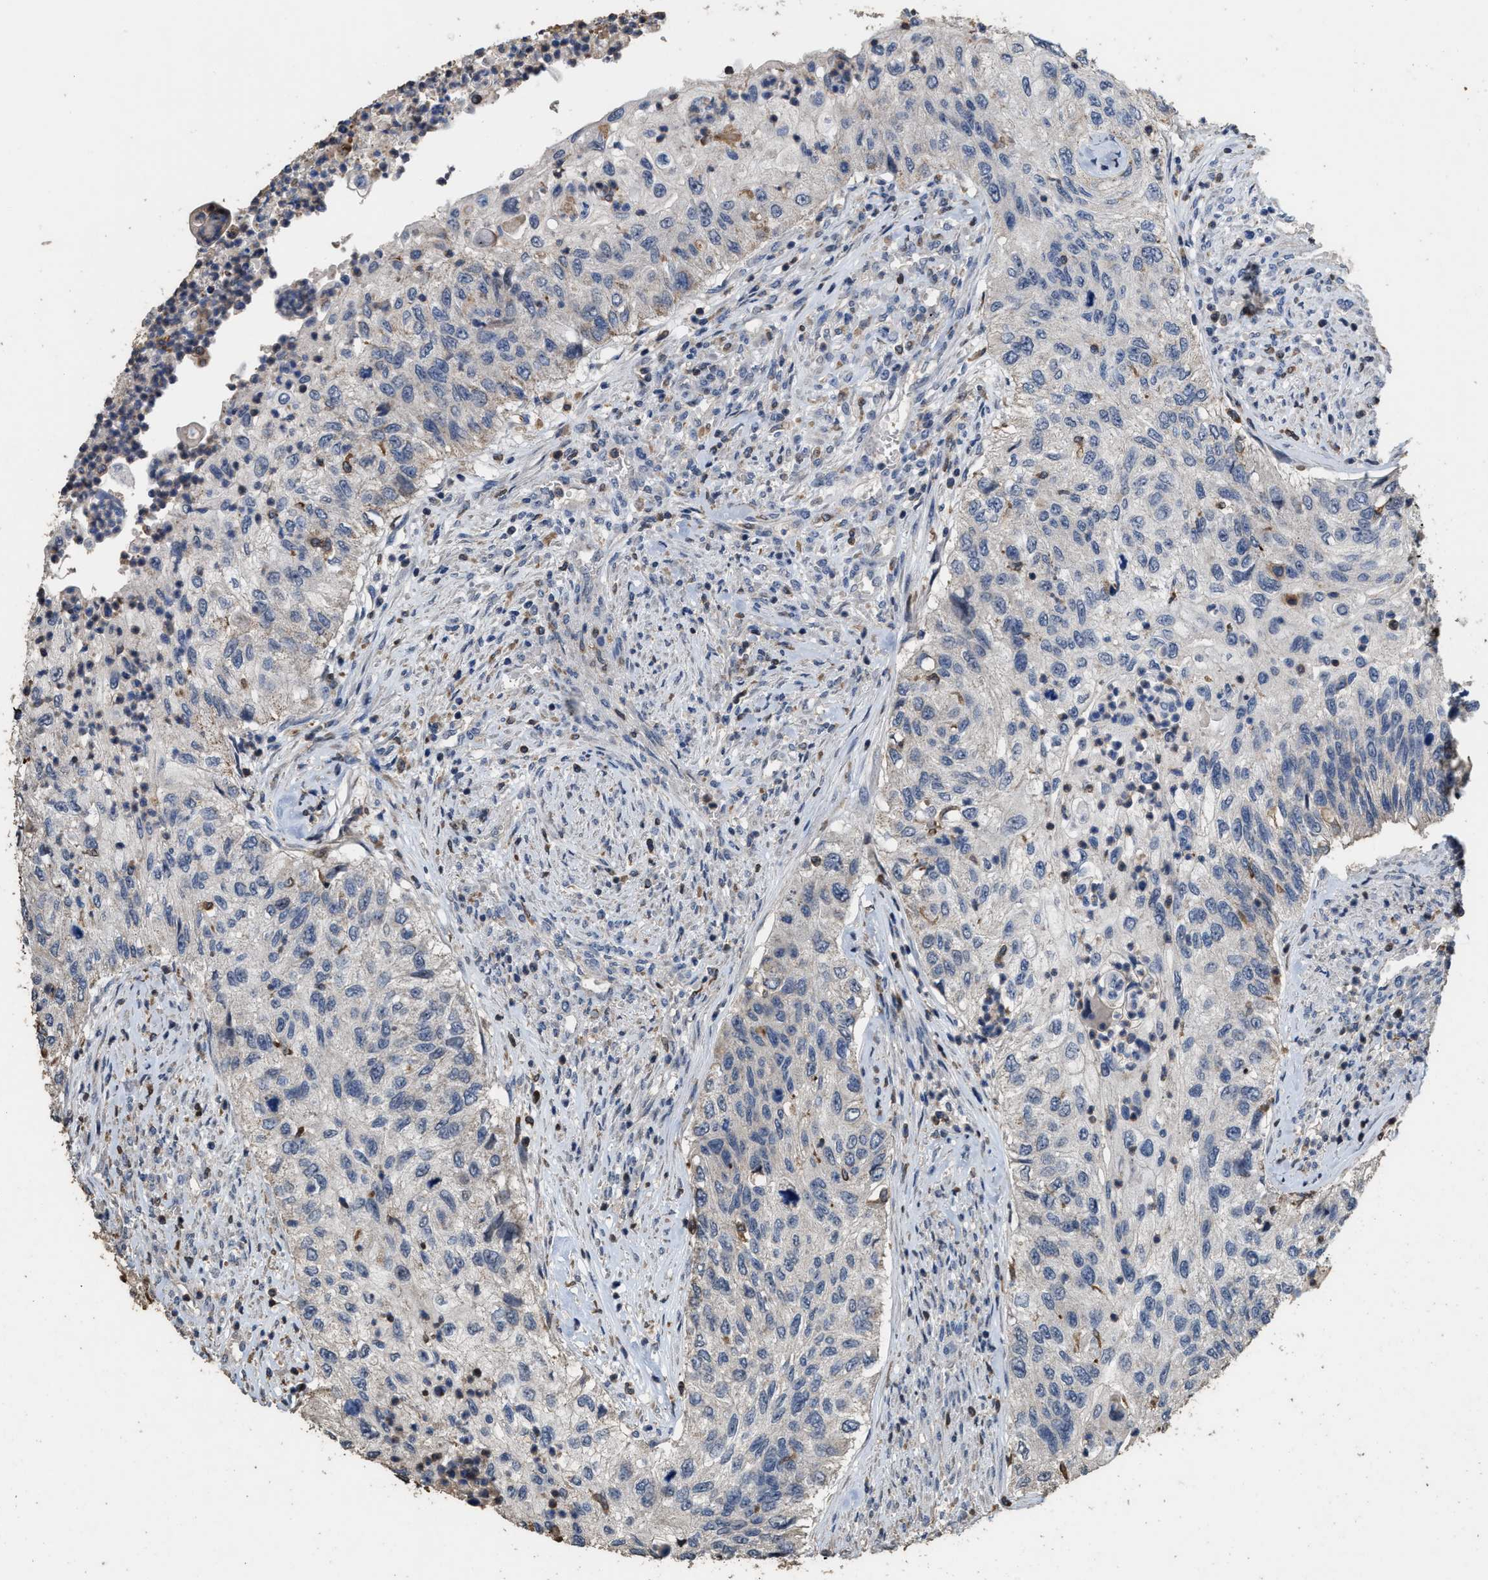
{"staining": {"intensity": "negative", "quantity": "none", "location": "none"}, "tissue": "urothelial cancer", "cell_type": "Tumor cells", "image_type": "cancer", "snomed": [{"axis": "morphology", "description": "Urothelial carcinoma, High grade"}, {"axis": "topography", "description": "Urinary bladder"}], "caption": "An image of high-grade urothelial carcinoma stained for a protein demonstrates no brown staining in tumor cells. (Brightfield microscopy of DAB IHC at high magnification).", "gene": "TDRKH", "patient": {"sex": "female", "age": 60}}